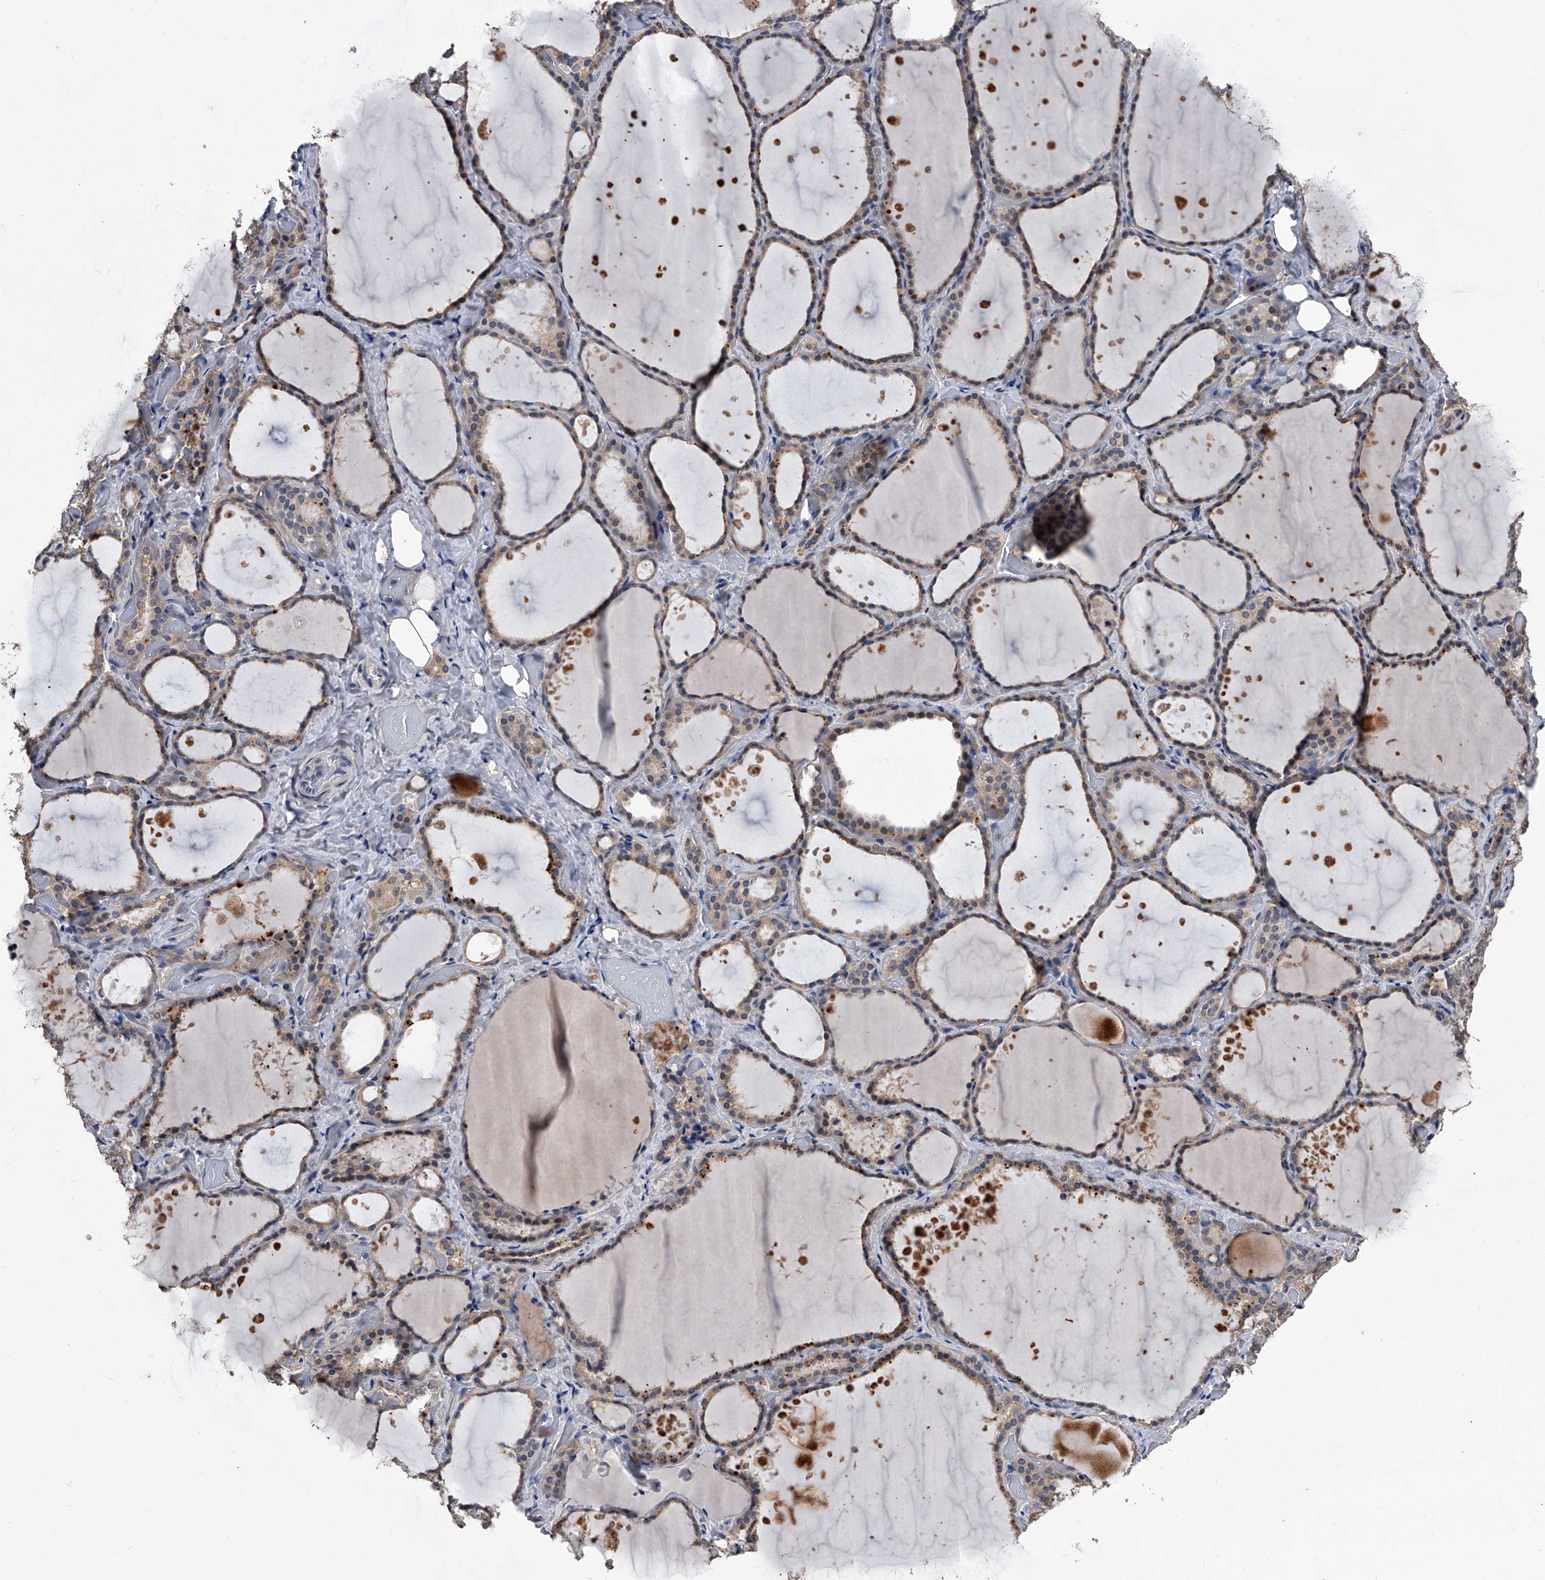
{"staining": {"intensity": "weak", "quantity": ">75%", "location": "cytoplasmic/membranous"}, "tissue": "thyroid gland", "cell_type": "Glandular cells", "image_type": "normal", "snomed": [{"axis": "morphology", "description": "Normal tissue, NOS"}, {"axis": "topography", "description": "Thyroid gland"}], "caption": "Protein analysis of benign thyroid gland reveals weak cytoplasmic/membranous staining in approximately >75% of glandular cells.", "gene": "PHACTR1", "patient": {"sex": "female", "age": 44}}